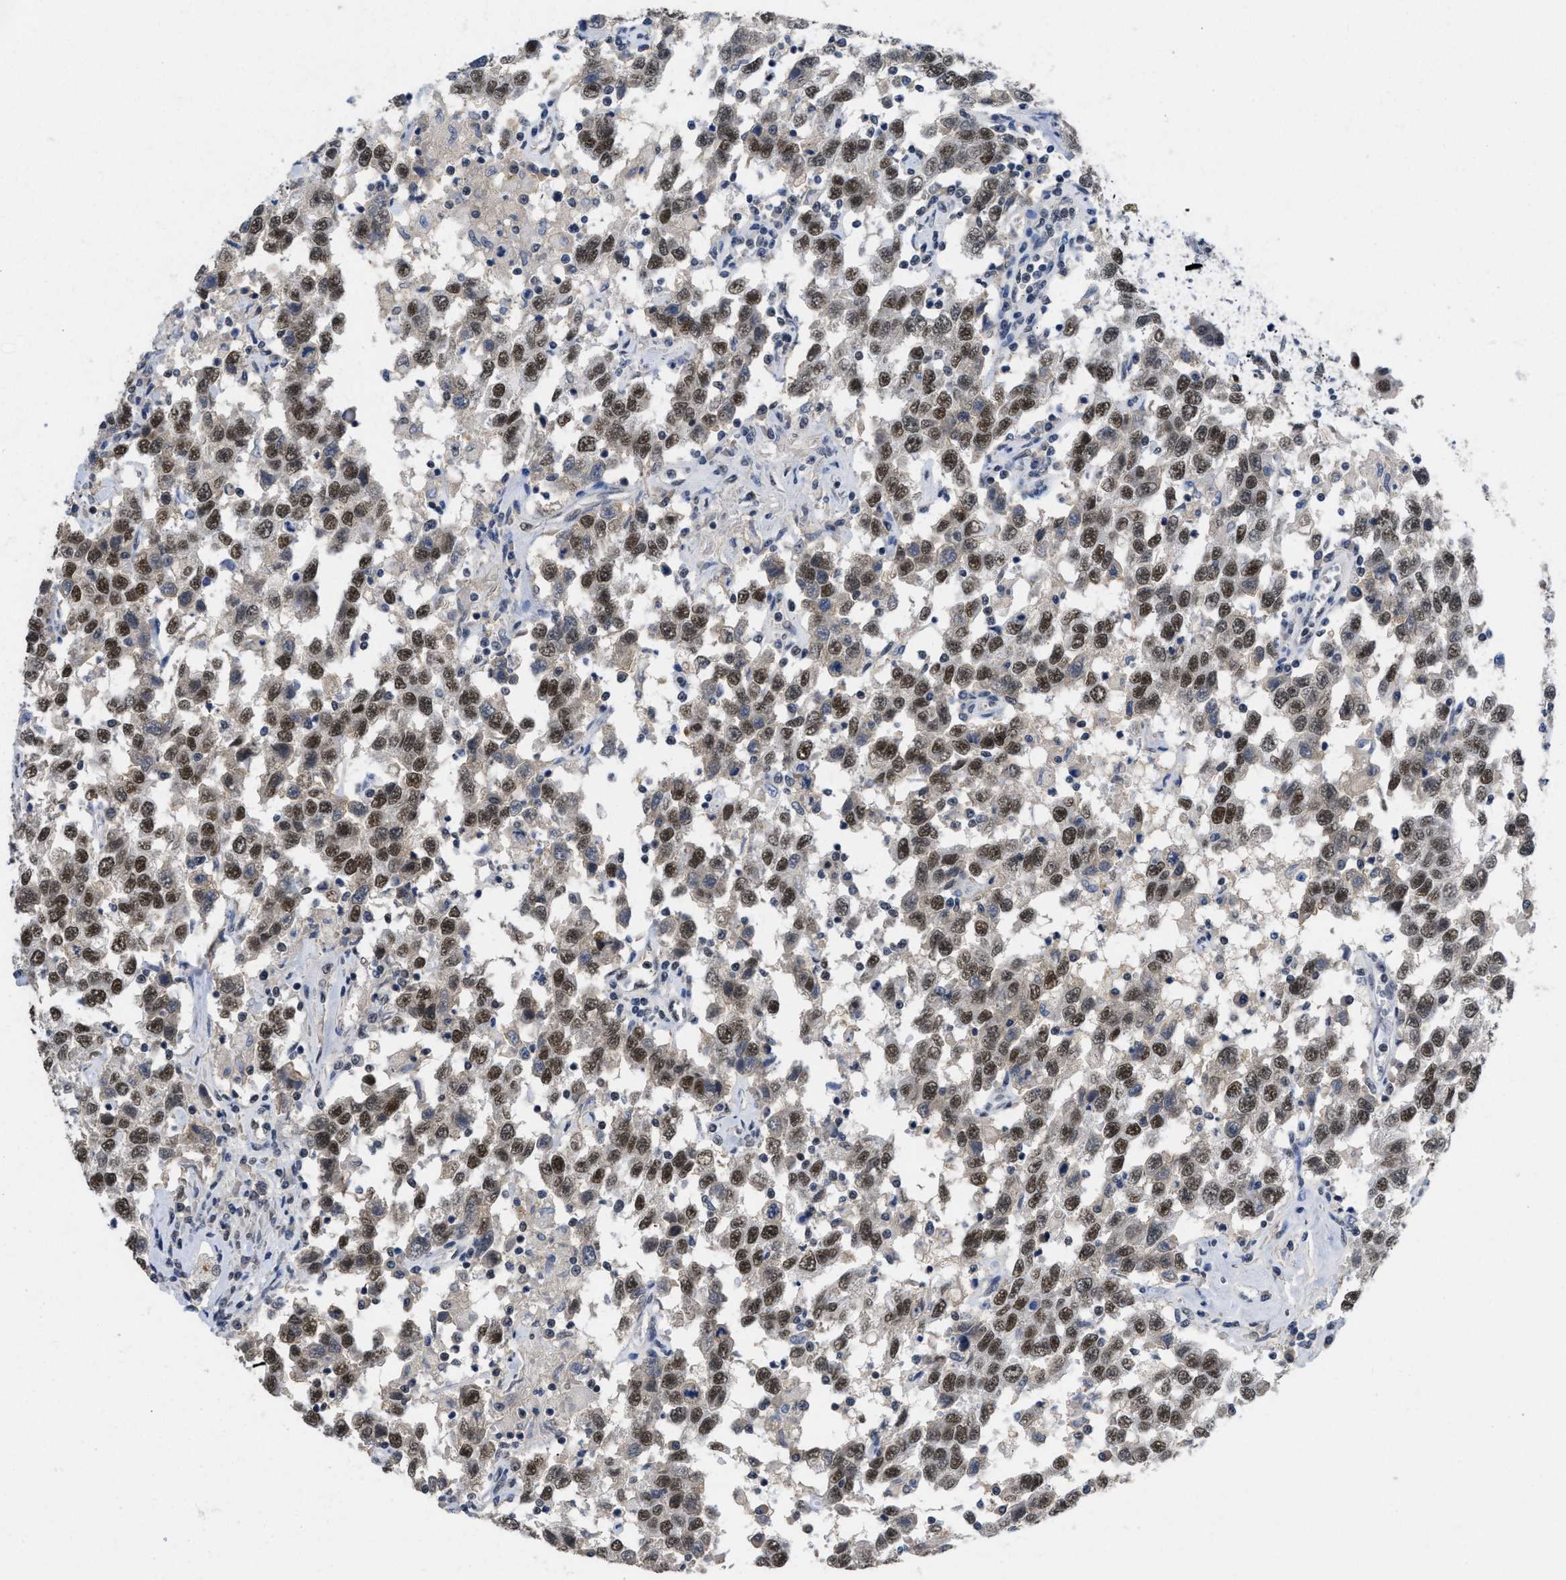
{"staining": {"intensity": "moderate", "quantity": ">75%", "location": "nuclear"}, "tissue": "testis cancer", "cell_type": "Tumor cells", "image_type": "cancer", "snomed": [{"axis": "morphology", "description": "Seminoma, NOS"}, {"axis": "topography", "description": "Testis"}], "caption": "Moderate nuclear positivity is seen in approximately >75% of tumor cells in testis seminoma. The protein of interest is stained brown, and the nuclei are stained in blue (DAB (3,3'-diaminobenzidine) IHC with brightfield microscopy, high magnification).", "gene": "GGNBP2", "patient": {"sex": "male", "age": 41}}